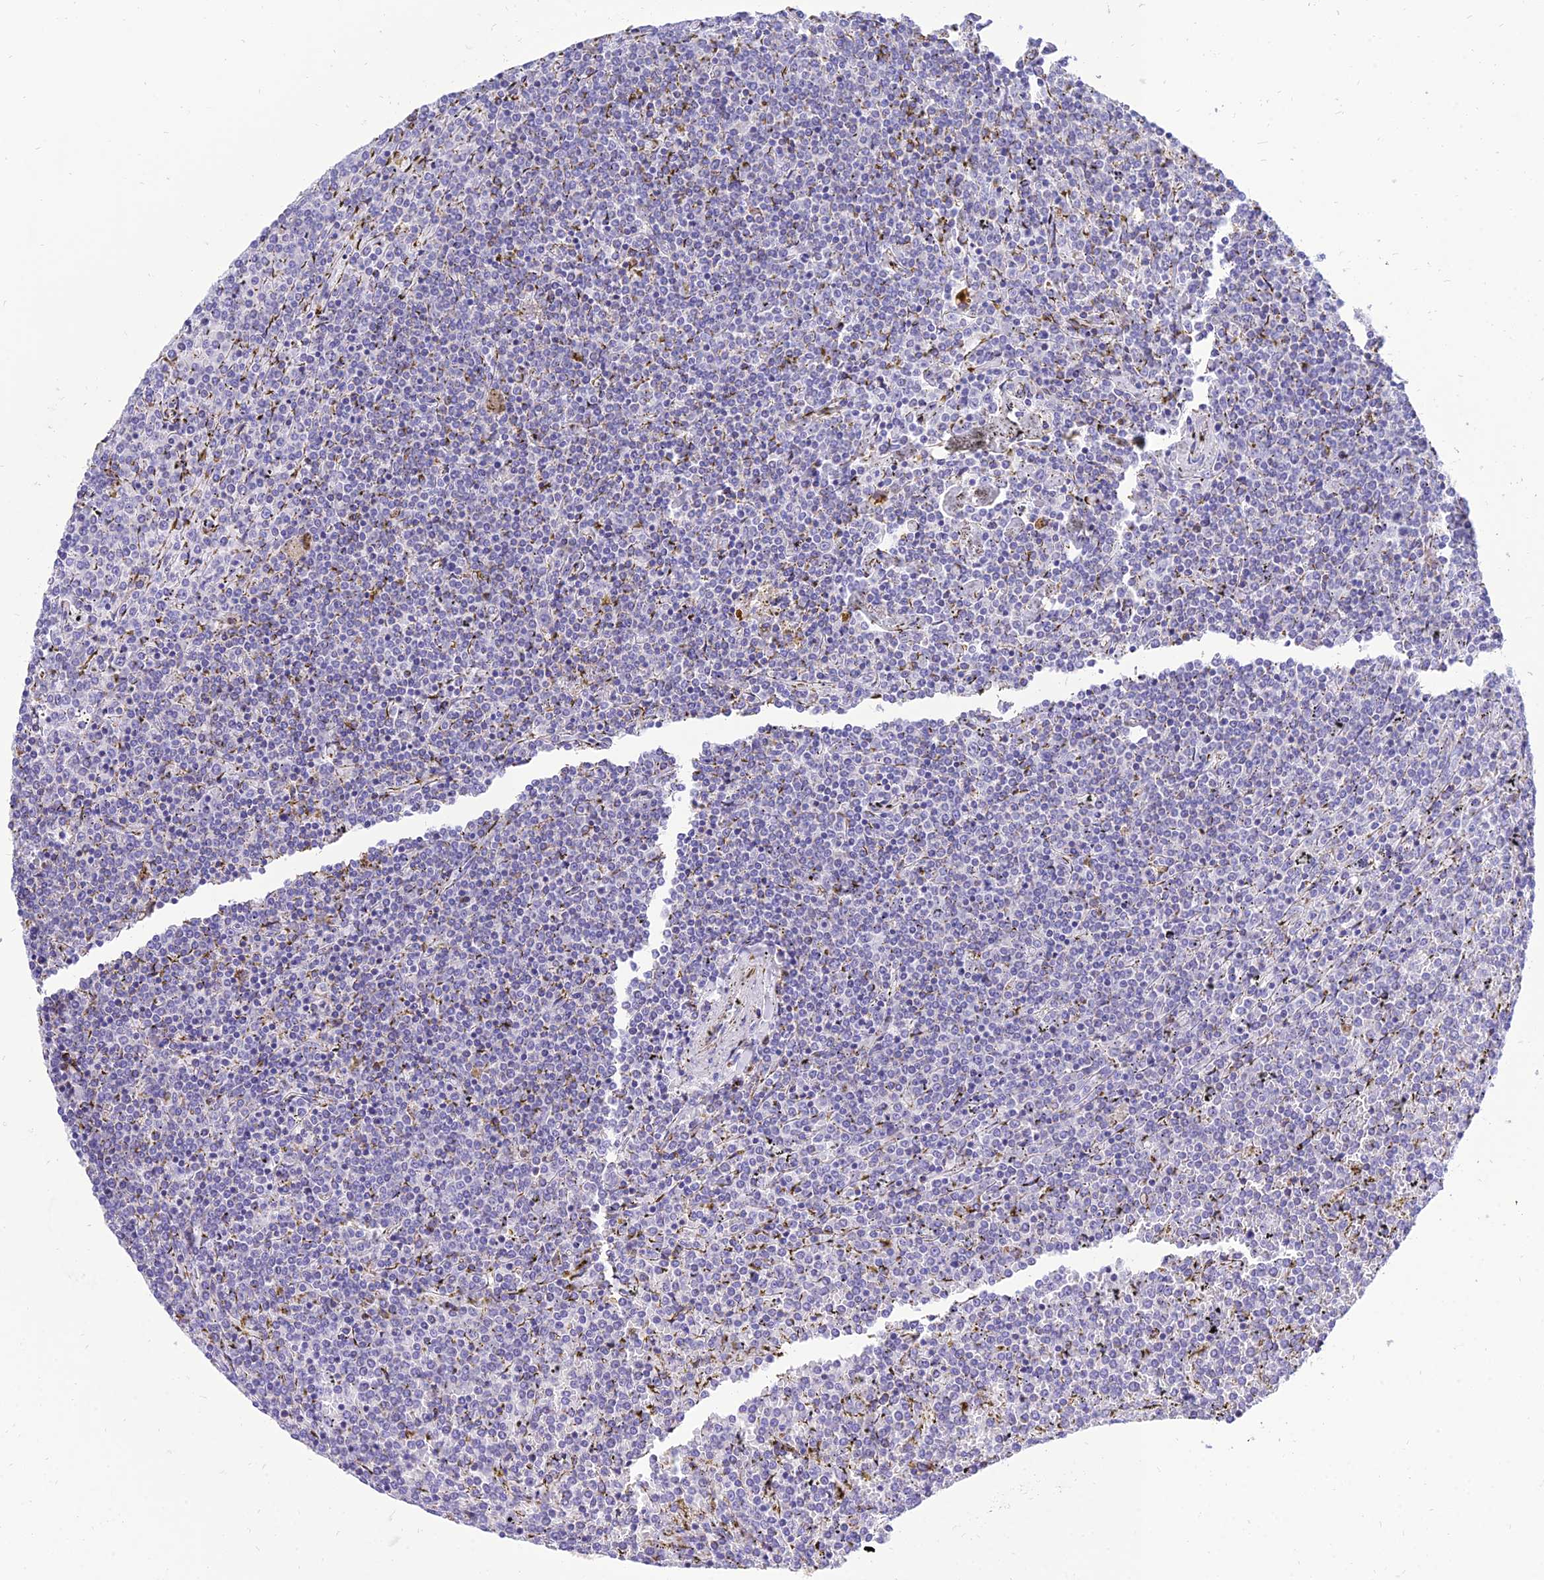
{"staining": {"intensity": "negative", "quantity": "none", "location": "none"}, "tissue": "lymphoma", "cell_type": "Tumor cells", "image_type": "cancer", "snomed": [{"axis": "morphology", "description": "Malignant lymphoma, non-Hodgkin's type, Low grade"}, {"axis": "topography", "description": "Spleen"}], "caption": "Low-grade malignant lymphoma, non-Hodgkin's type was stained to show a protein in brown. There is no significant staining in tumor cells.", "gene": "PKN3", "patient": {"sex": "female", "age": 19}}